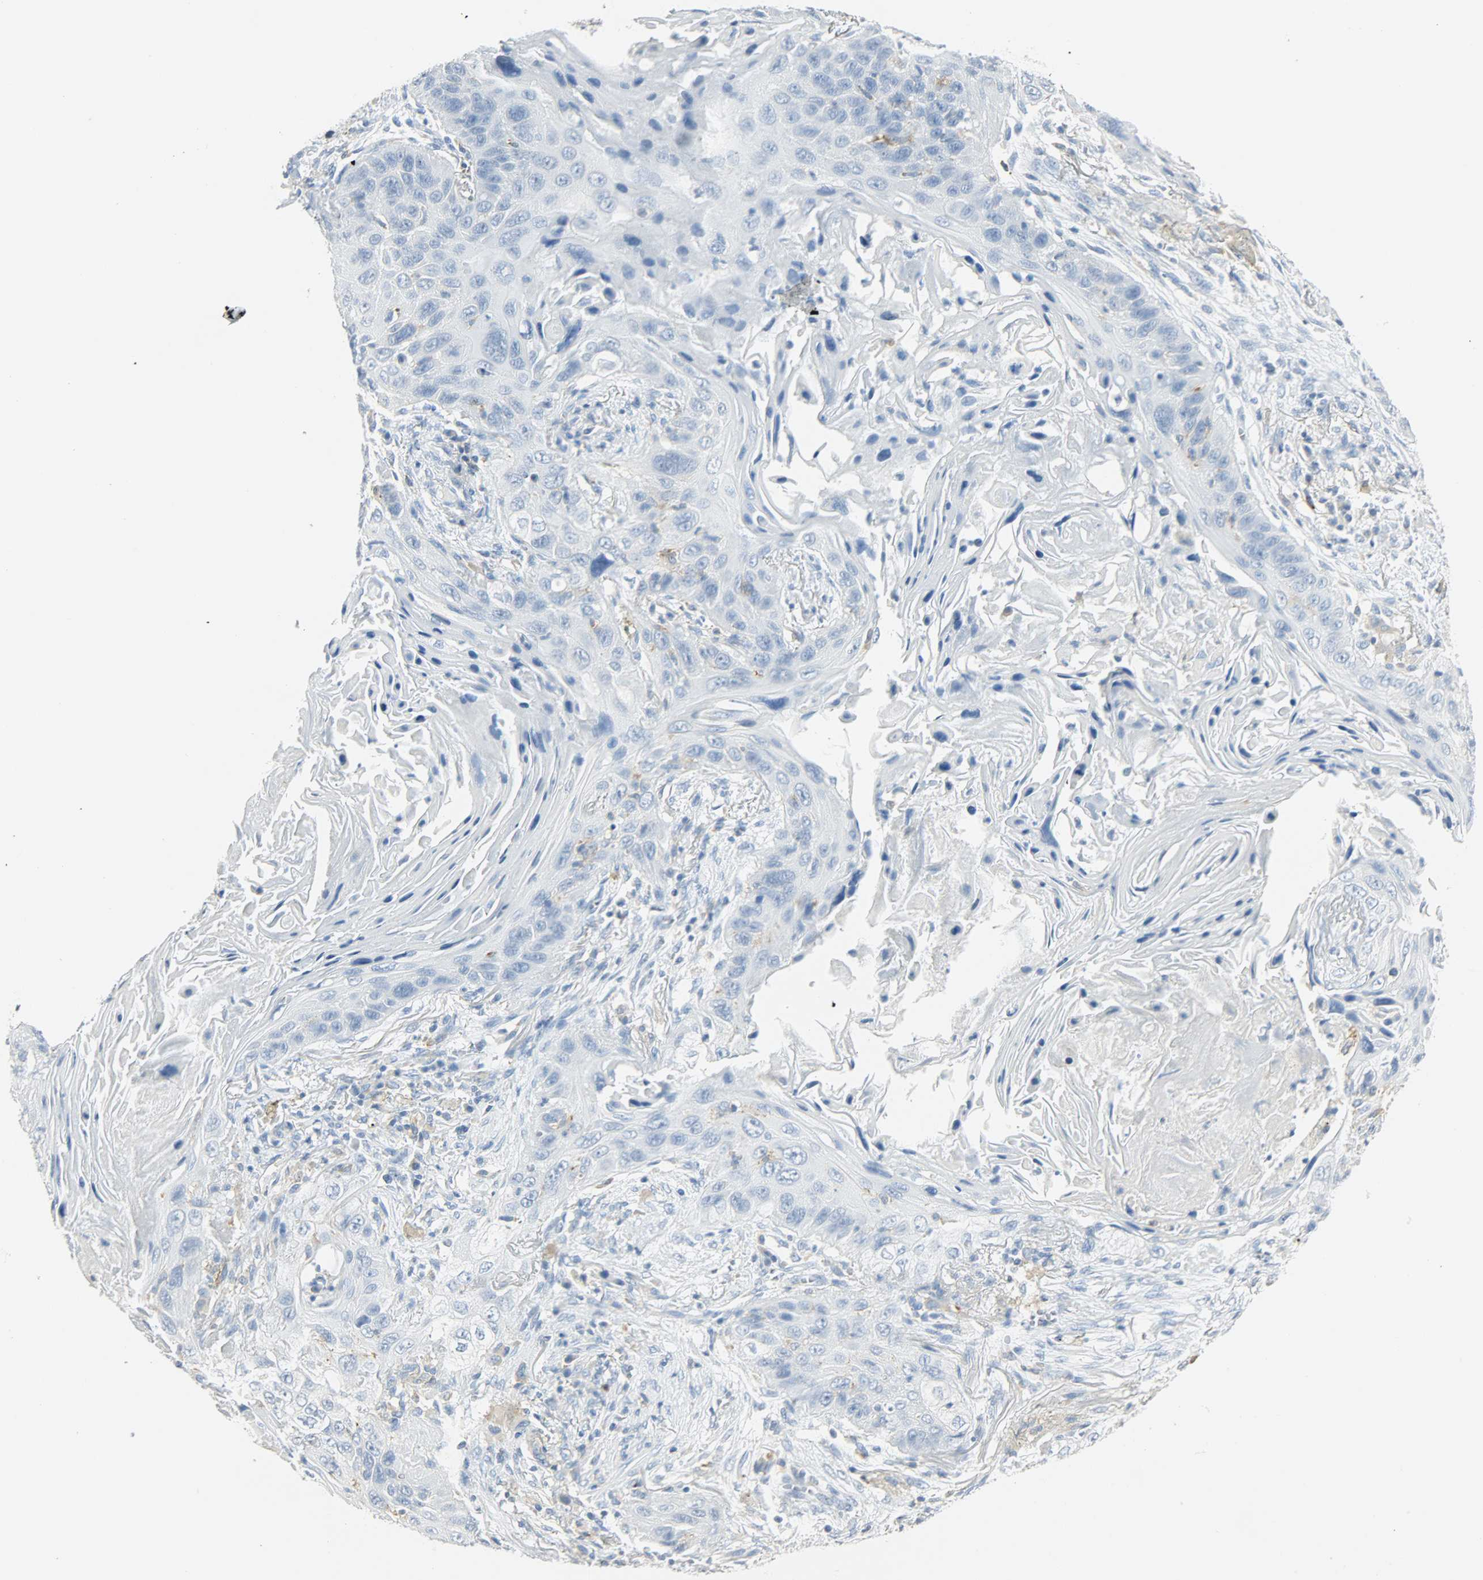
{"staining": {"intensity": "negative", "quantity": "none", "location": "none"}, "tissue": "lung cancer", "cell_type": "Tumor cells", "image_type": "cancer", "snomed": [{"axis": "morphology", "description": "Squamous cell carcinoma, NOS"}, {"axis": "topography", "description": "Lung"}], "caption": "An immunohistochemistry histopathology image of lung cancer (squamous cell carcinoma) is shown. There is no staining in tumor cells of lung cancer (squamous cell carcinoma).", "gene": "PTPN6", "patient": {"sex": "female", "age": 67}}